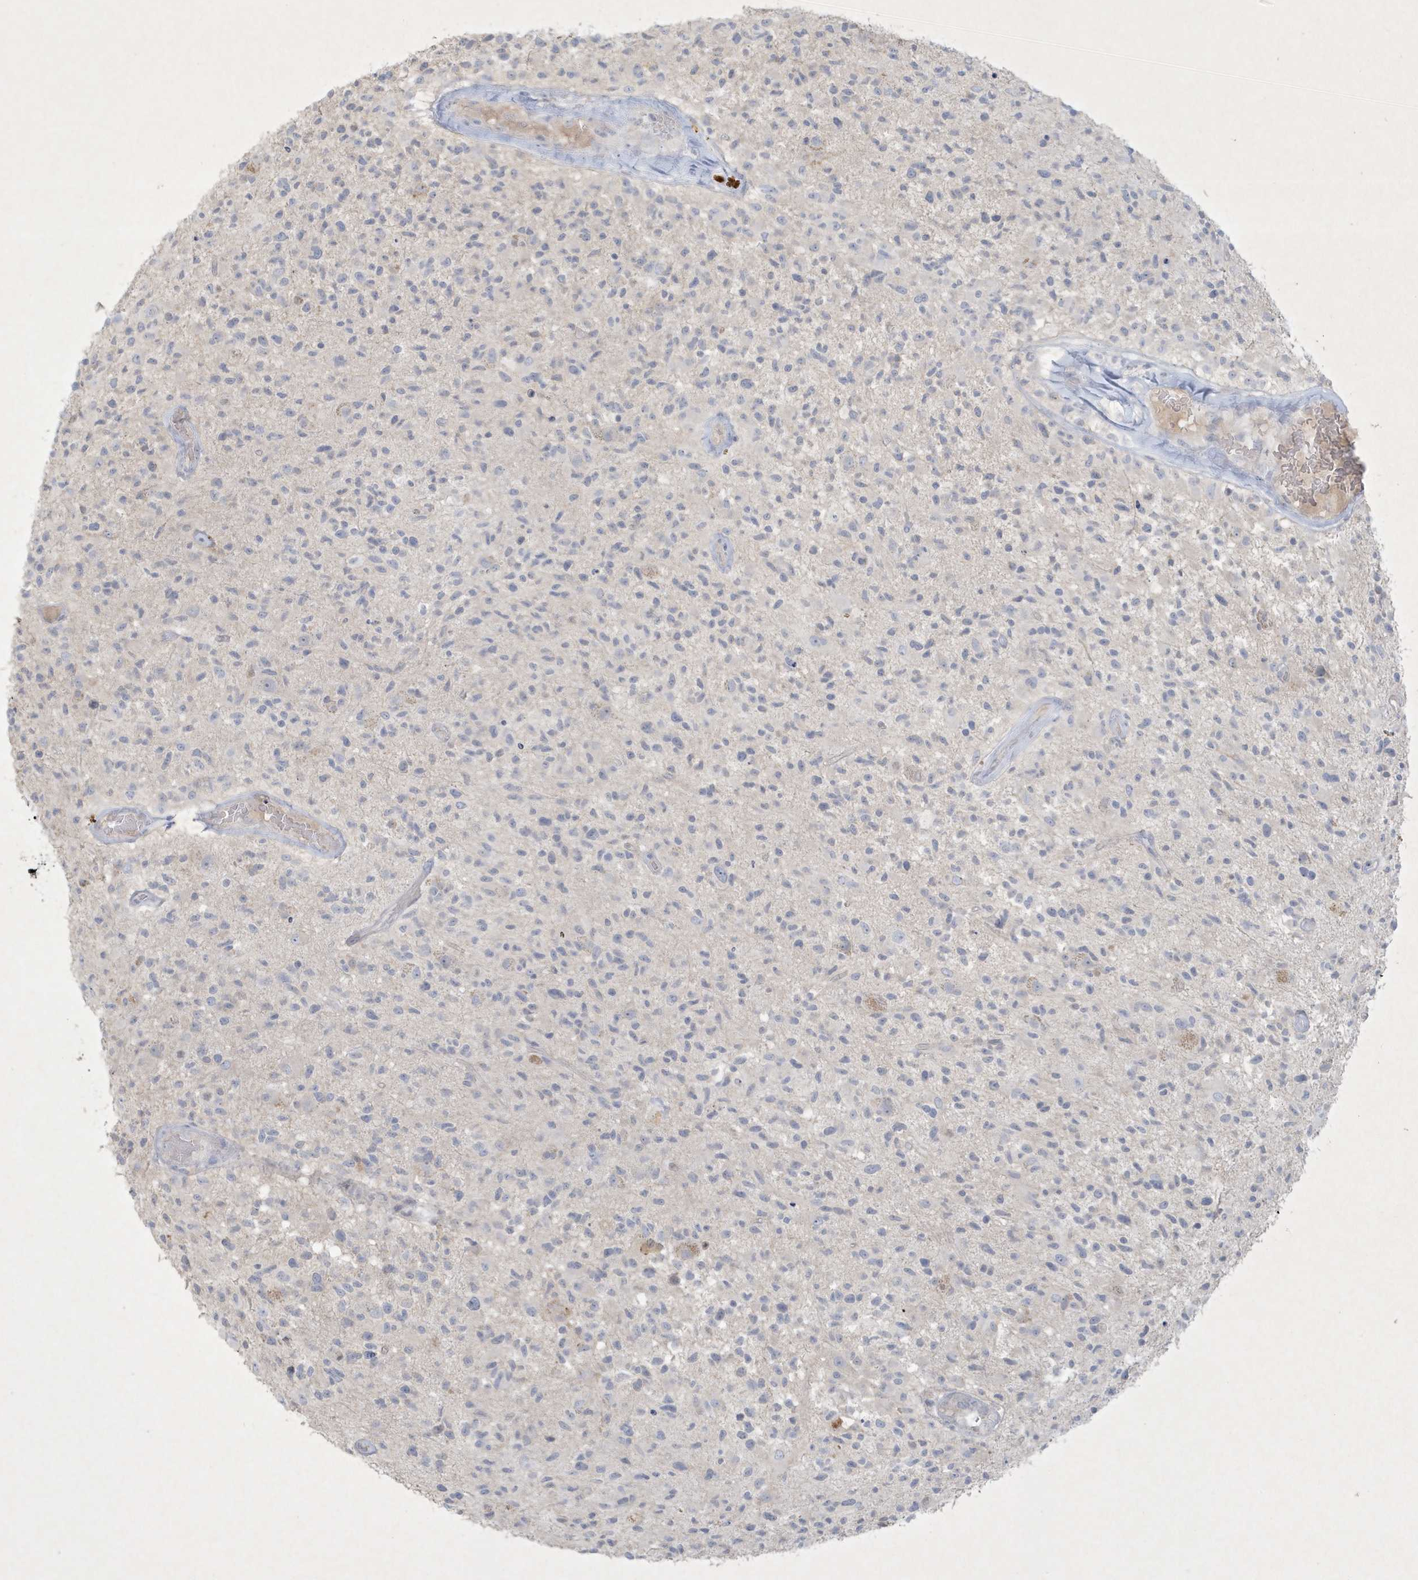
{"staining": {"intensity": "negative", "quantity": "none", "location": "none"}, "tissue": "glioma", "cell_type": "Tumor cells", "image_type": "cancer", "snomed": [{"axis": "morphology", "description": "Glioma, malignant, High grade"}, {"axis": "morphology", "description": "Glioblastoma, NOS"}, {"axis": "topography", "description": "Brain"}], "caption": "This is an immunohistochemistry histopathology image of human malignant glioma (high-grade). There is no staining in tumor cells.", "gene": "CCDC24", "patient": {"sex": "male", "age": 60}}